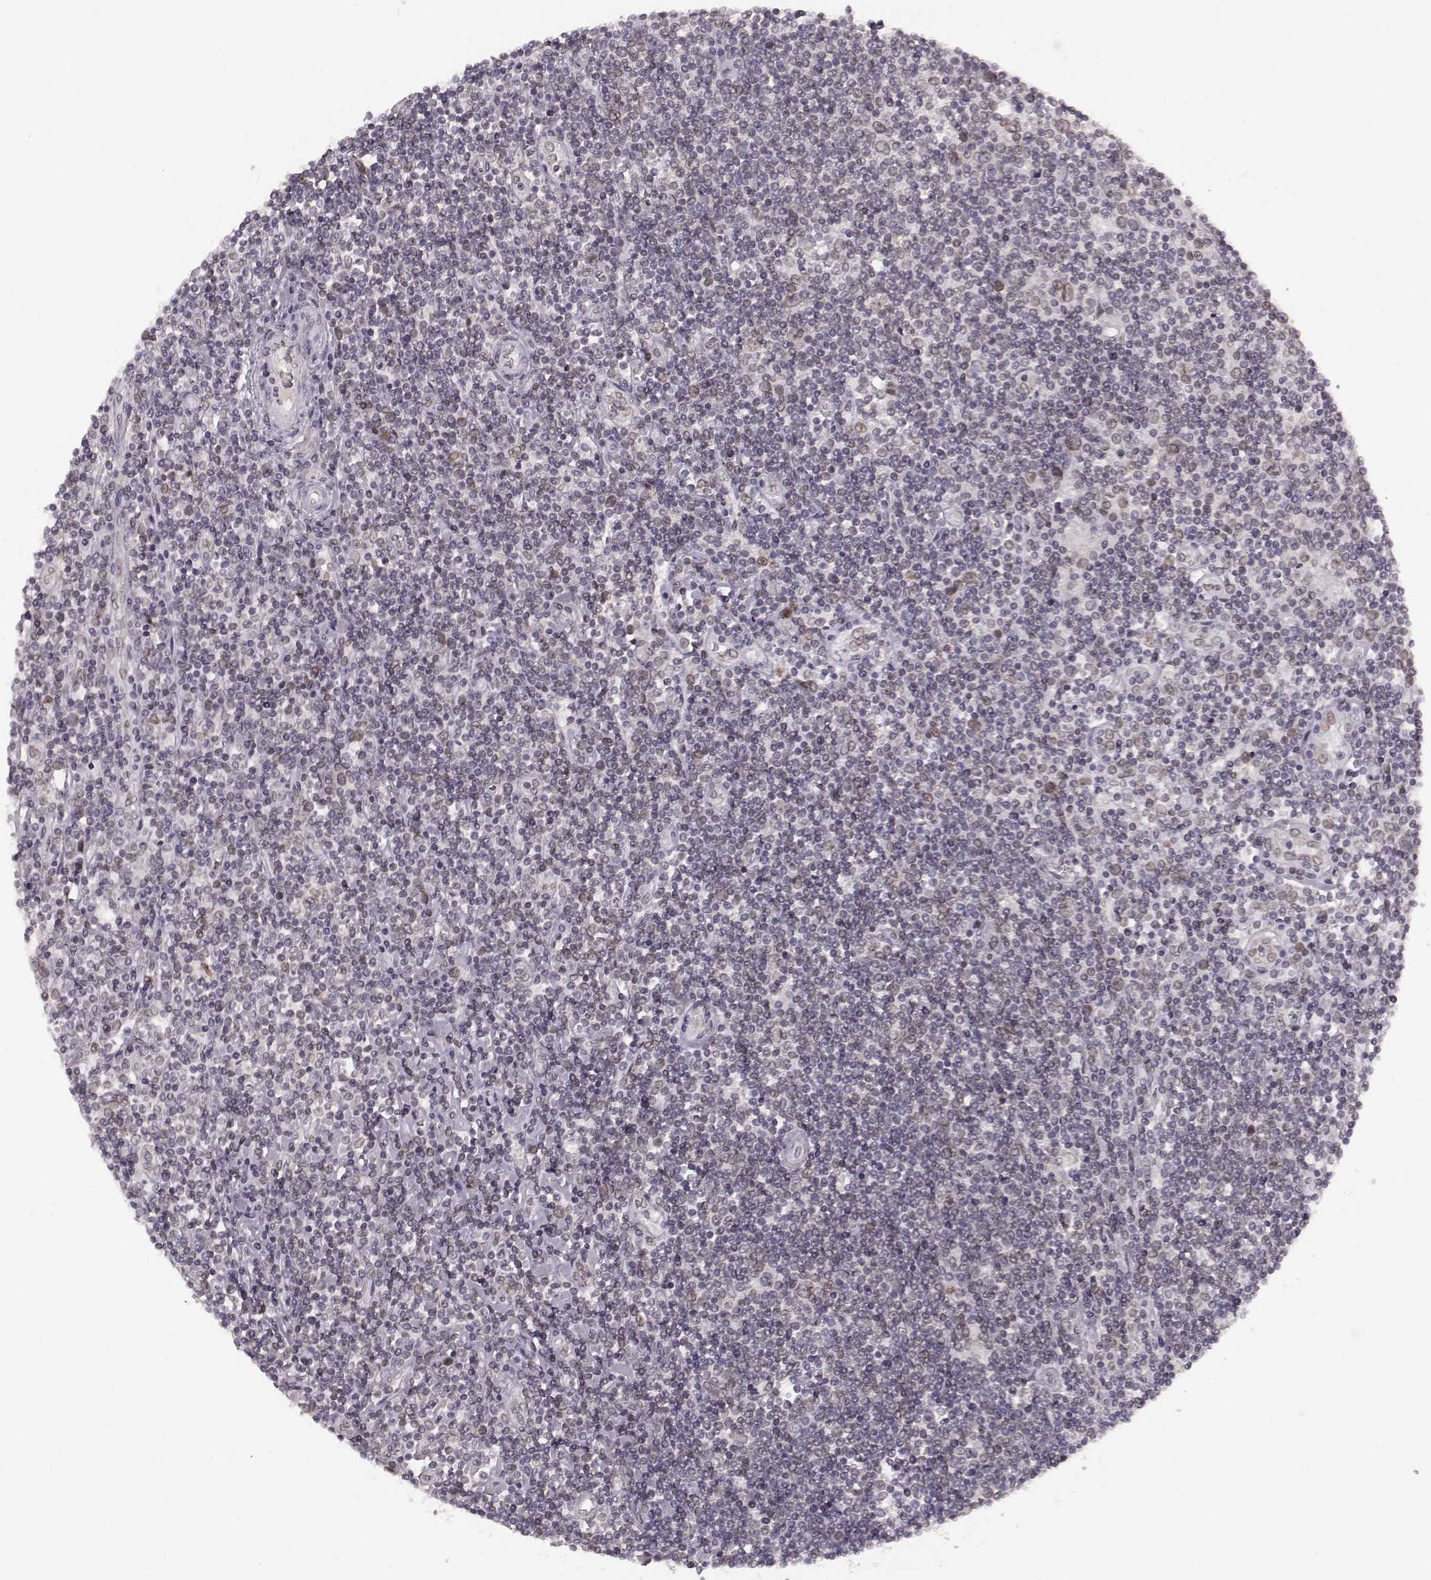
{"staining": {"intensity": "moderate", "quantity": "25%-75%", "location": "cytoplasmic/membranous,nuclear"}, "tissue": "lymphoma", "cell_type": "Tumor cells", "image_type": "cancer", "snomed": [{"axis": "morphology", "description": "Hodgkin's disease, NOS"}, {"axis": "topography", "description": "Lymph node"}], "caption": "Protein expression analysis of Hodgkin's disease displays moderate cytoplasmic/membranous and nuclear positivity in about 25%-75% of tumor cells.", "gene": "DCAF12", "patient": {"sex": "male", "age": 40}}